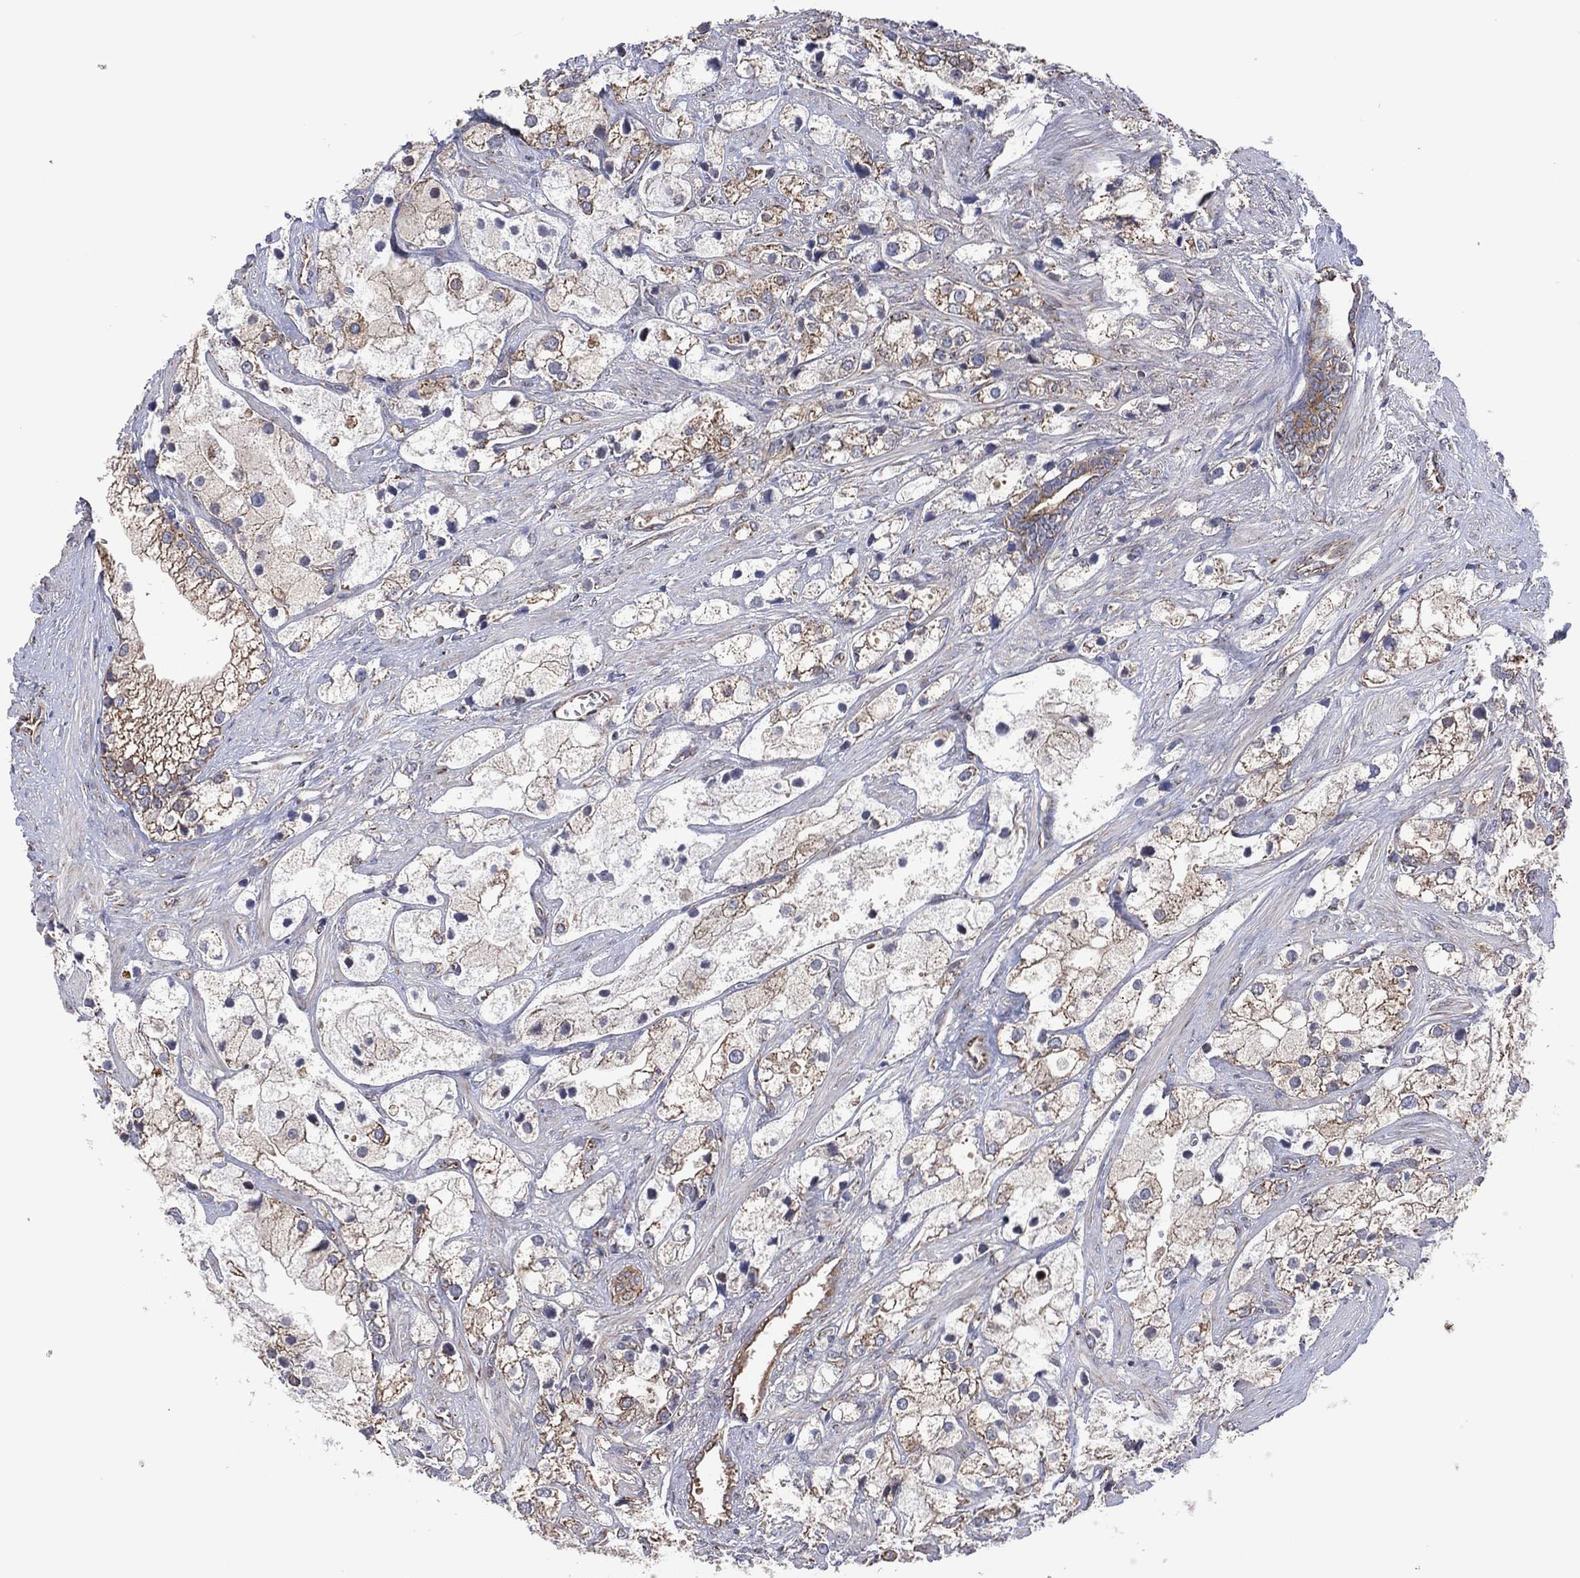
{"staining": {"intensity": "weak", "quantity": "<25%", "location": "cytoplasmic/membranous"}, "tissue": "prostate cancer", "cell_type": "Tumor cells", "image_type": "cancer", "snomed": [{"axis": "morphology", "description": "Adenocarcinoma, NOS"}, {"axis": "topography", "description": "Prostate and seminal vesicle, NOS"}, {"axis": "topography", "description": "Prostate"}], "caption": "Tumor cells are negative for brown protein staining in prostate cancer (adenocarcinoma).", "gene": "PIDD1", "patient": {"sex": "male", "age": 79}}